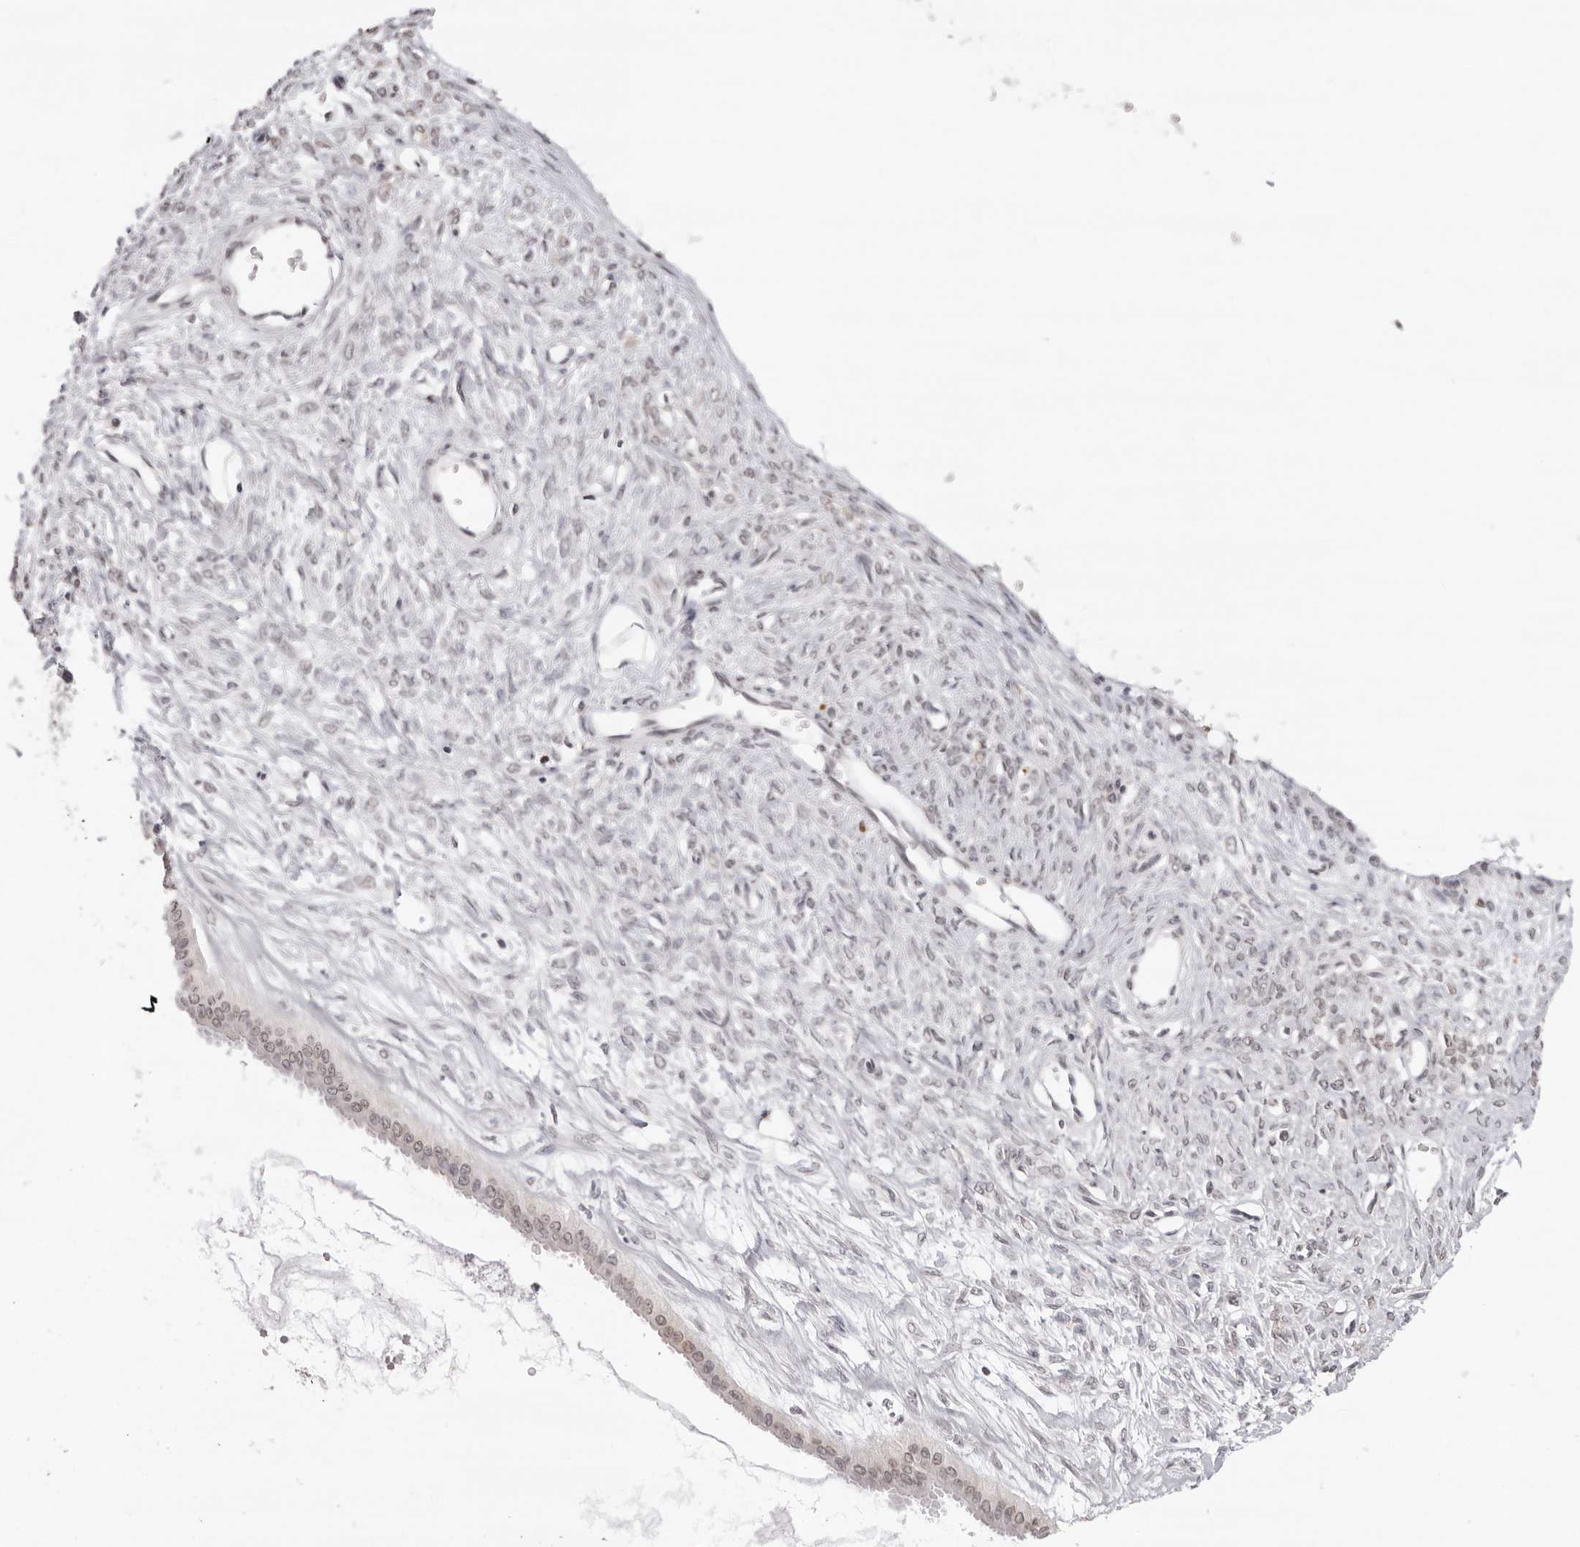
{"staining": {"intensity": "weak", "quantity": "<25%", "location": "nuclear"}, "tissue": "ovarian cancer", "cell_type": "Tumor cells", "image_type": "cancer", "snomed": [{"axis": "morphology", "description": "Cystadenocarcinoma, mucinous, NOS"}, {"axis": "topography", "description": "Ovary"}], "caption": "Tumor cells are negative for brown protein staining in ovarian cancer (mucinous cystadenocarcinoma).", "gene": "NTM", "patient": {"sex": "female", "age": 73}}